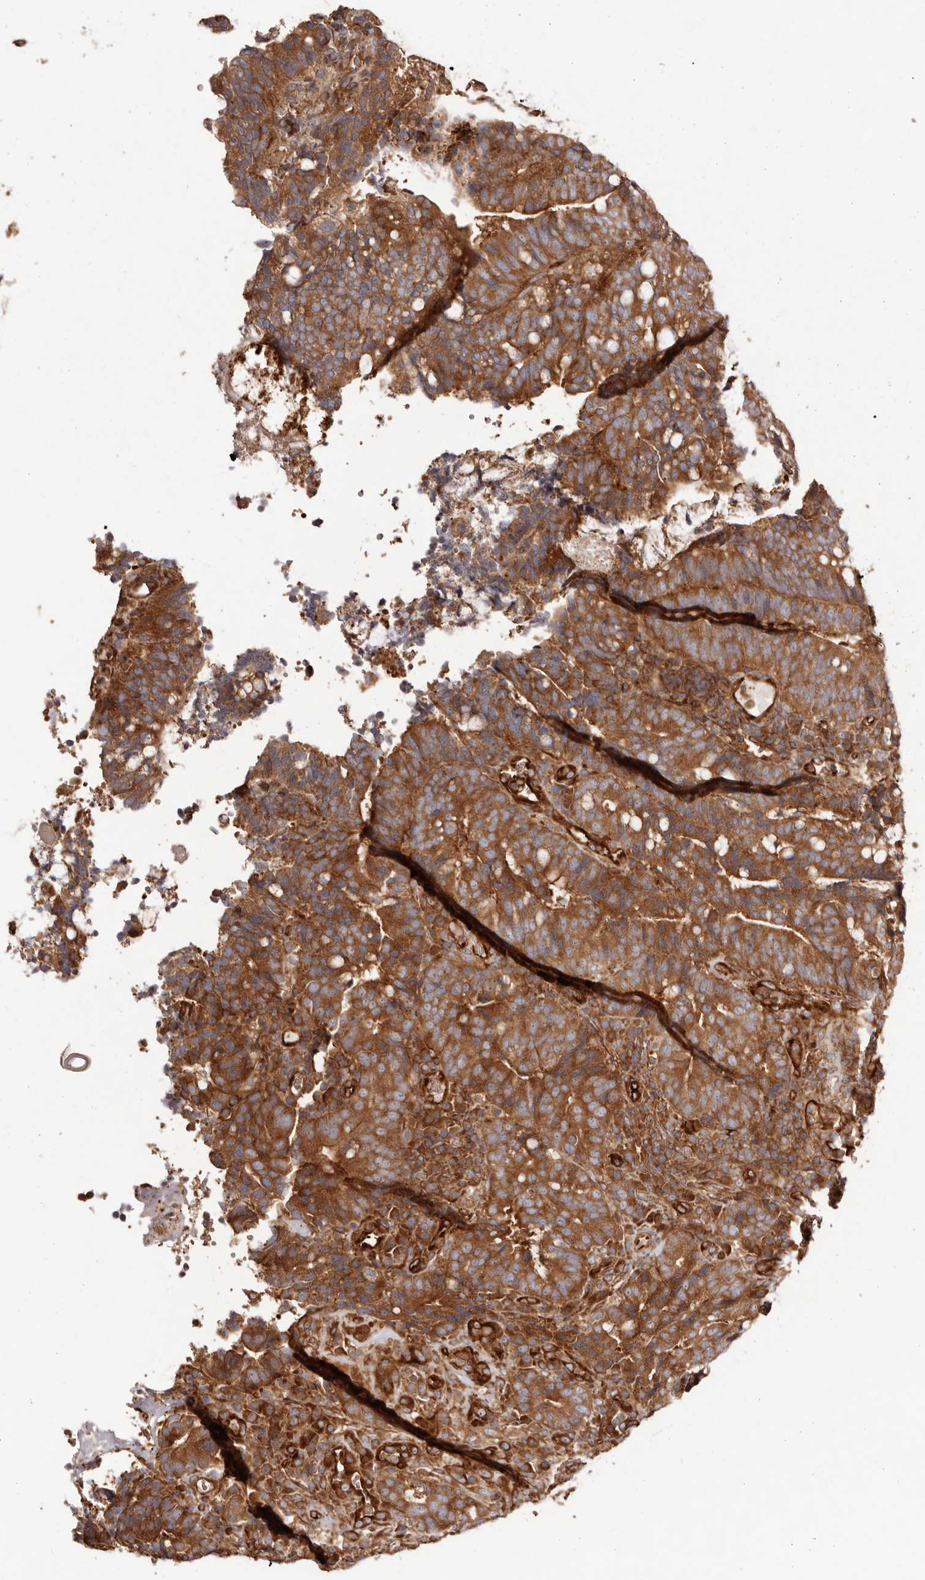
{"staining": {"intensity": "strong", "quantity": ">75%", "location": "cytoplasmic/membranous"}, "tissue": "colorectal cancer", "cell_type": "Tumor cells", "image_type": "cancer", "snomed": [{"axis": "morphology", "description": "Adenocarcinoma, NOS"}, {"axis": "topography", "description": "Colon"}], "caption": "An image showing strong cytoplasmic/membranous staining in about >75% of tumor cells in colorectal cancer (adenocarcinoma), as visualized by brown immunohistochemical staining.", "gene": "RPS6", "patient": {"sex": "female", "age": 66}}